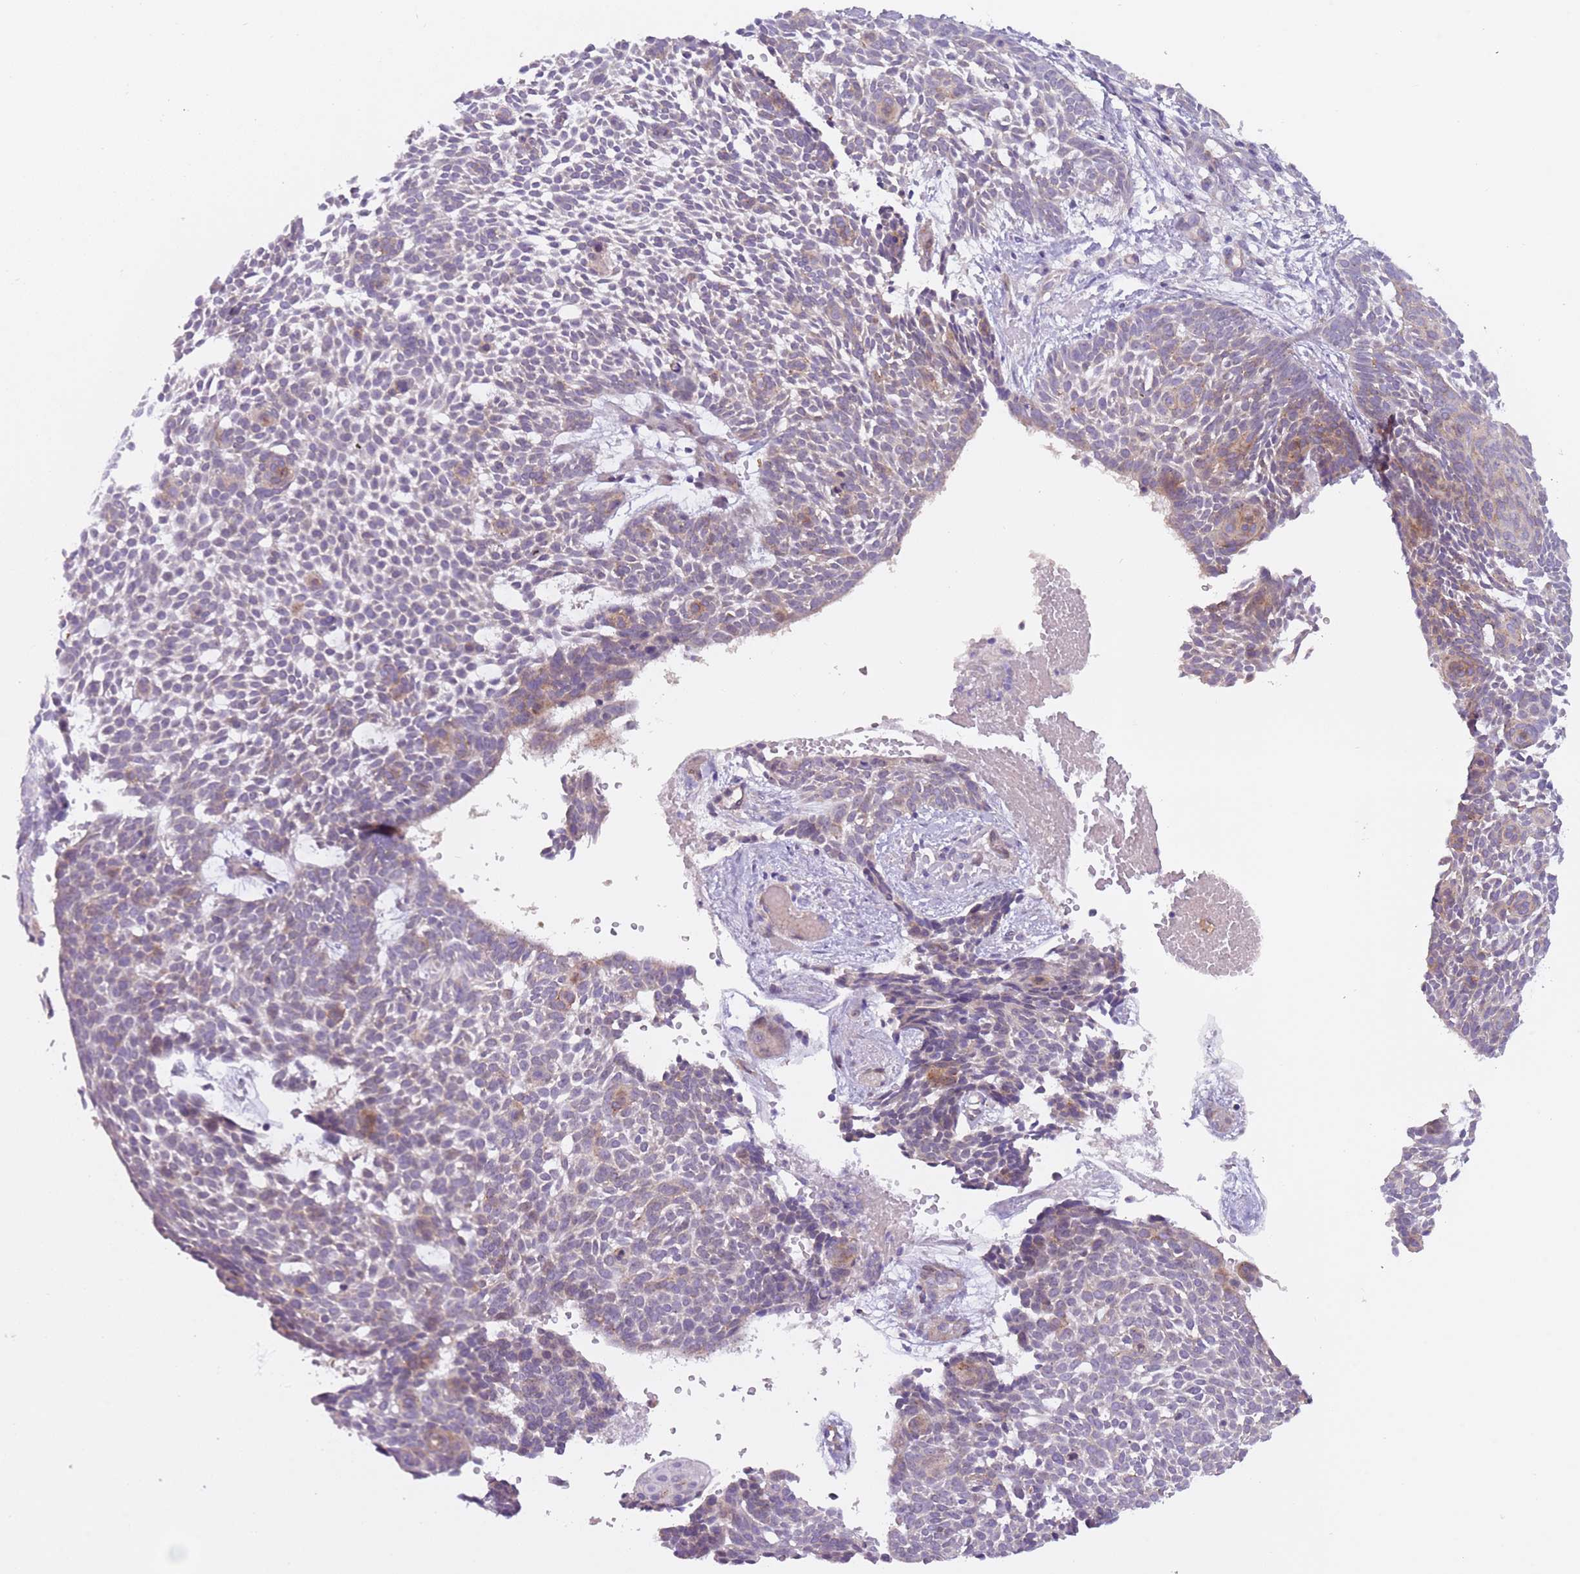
{"staining": {"intensity": "weak", "quantity": "<25%", "location": "cytoplasmic/membranous"}, "tissue": "skin cancer", "cell_type": "Tumor cells", "image_type": "cancer", "snomed": [{"axis": "morphology", "description": "Basal cell carcinoma"}, {"axis": "topography", "description": "Skin"}], "caption": "An IHC histopathology image of basal cell carcinoma (skin) is shown. There is no staining in tumor cells of basal cell carcinoma (skin).", "gene": "MRO", "patient": {"sex": "male", "age": 61}}